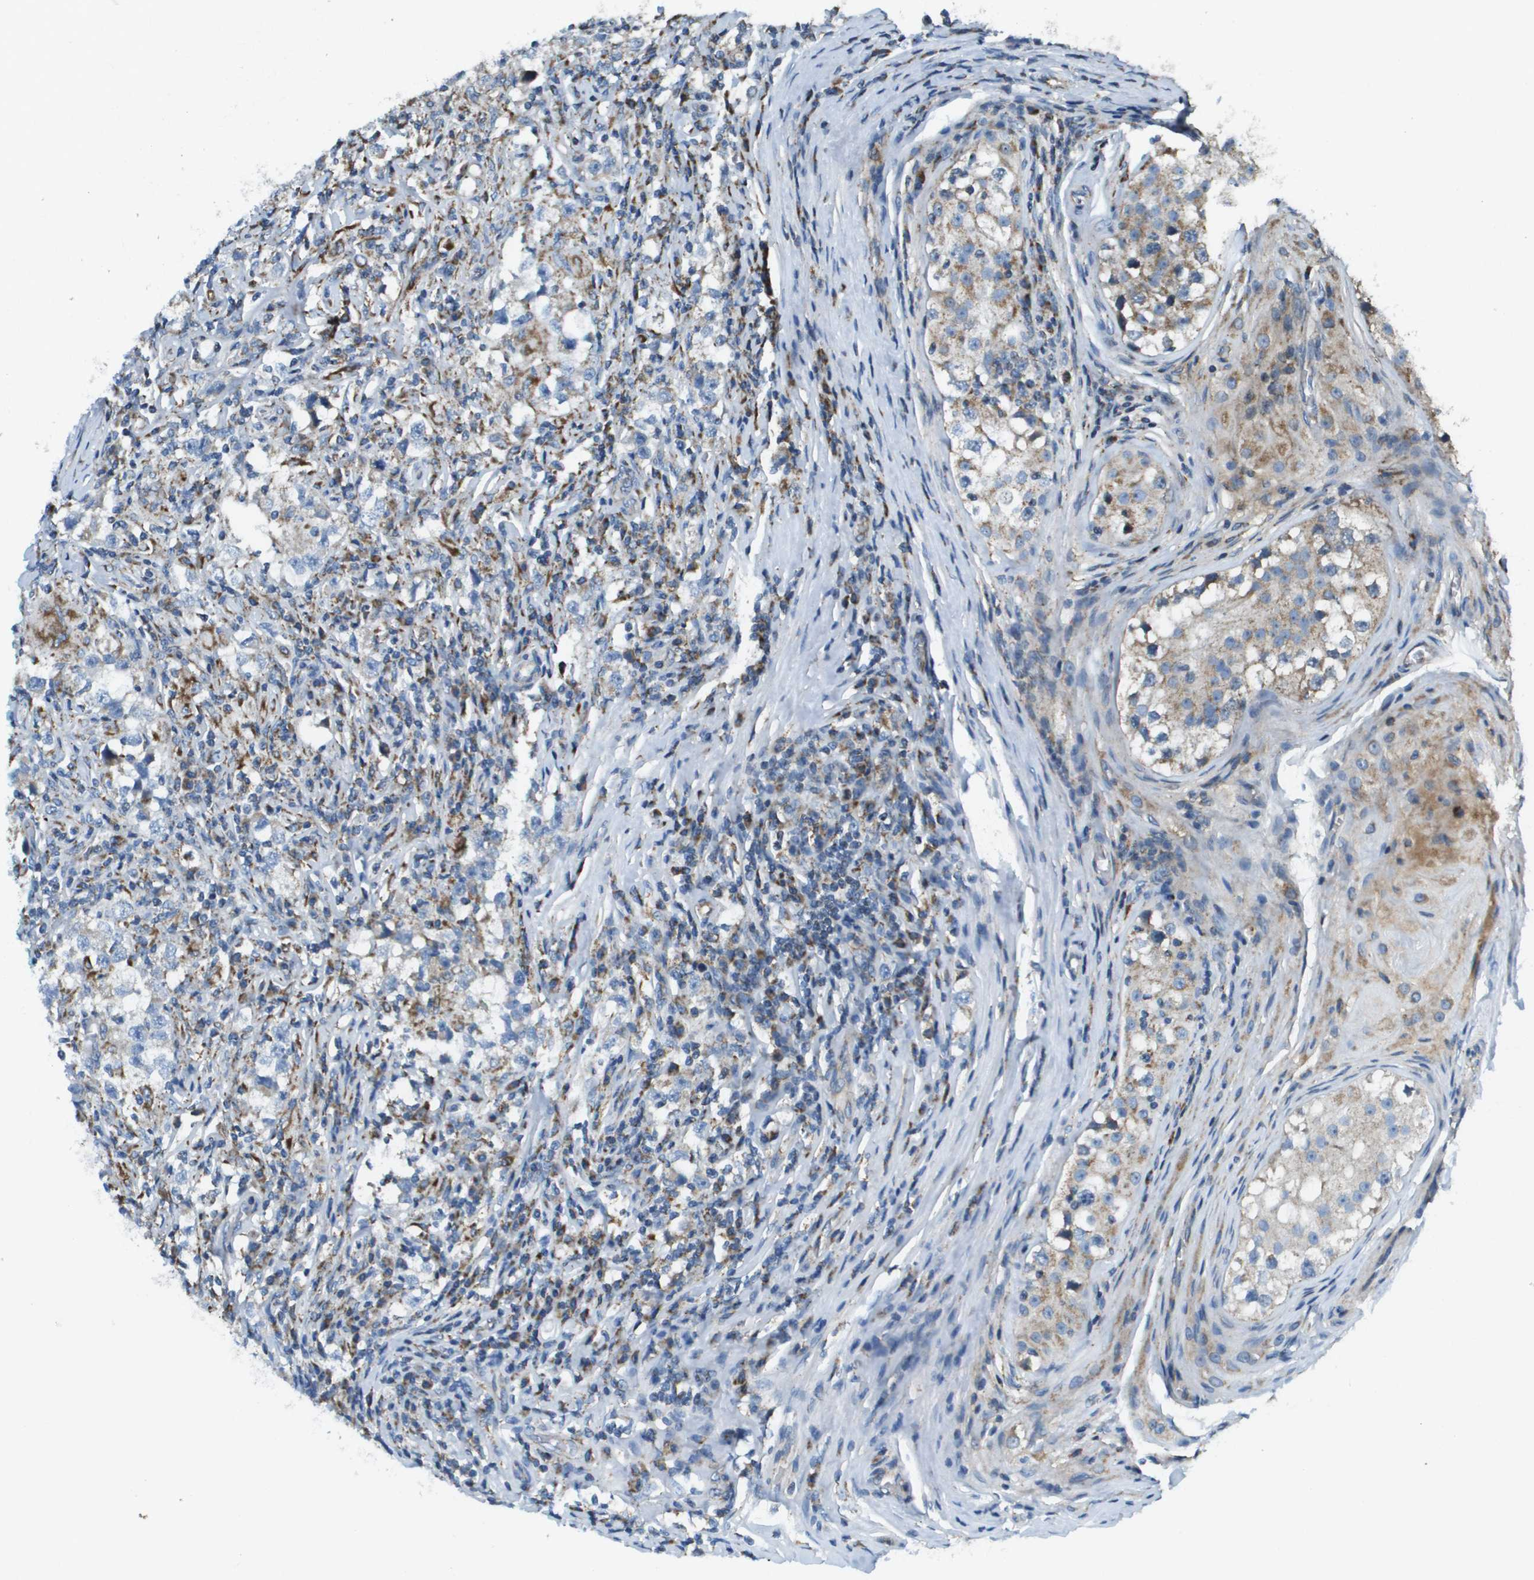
{"staining": {"intensity": "moderate", "quantity": "<25%", "location": "cytoplasmic/membranous"}, "tissue": "testis cancer", "cell_type": "Tumor cells", "image_type": "cancer", "snomed": [{"axis": "morphology", "description": "Carcinoma, Embryonal, NOS"}, {"axis": "topography", "description": "Testis"}], "caption": "There is low levels of moderate cytoplasmic/membranous staining in tumor cells of testis cancer (embryonal carcinoma), as demonstrated by immunohistochemical staining (brown color).", "gene": "NRK", "patient": {"sex": "male", "age": 21}}